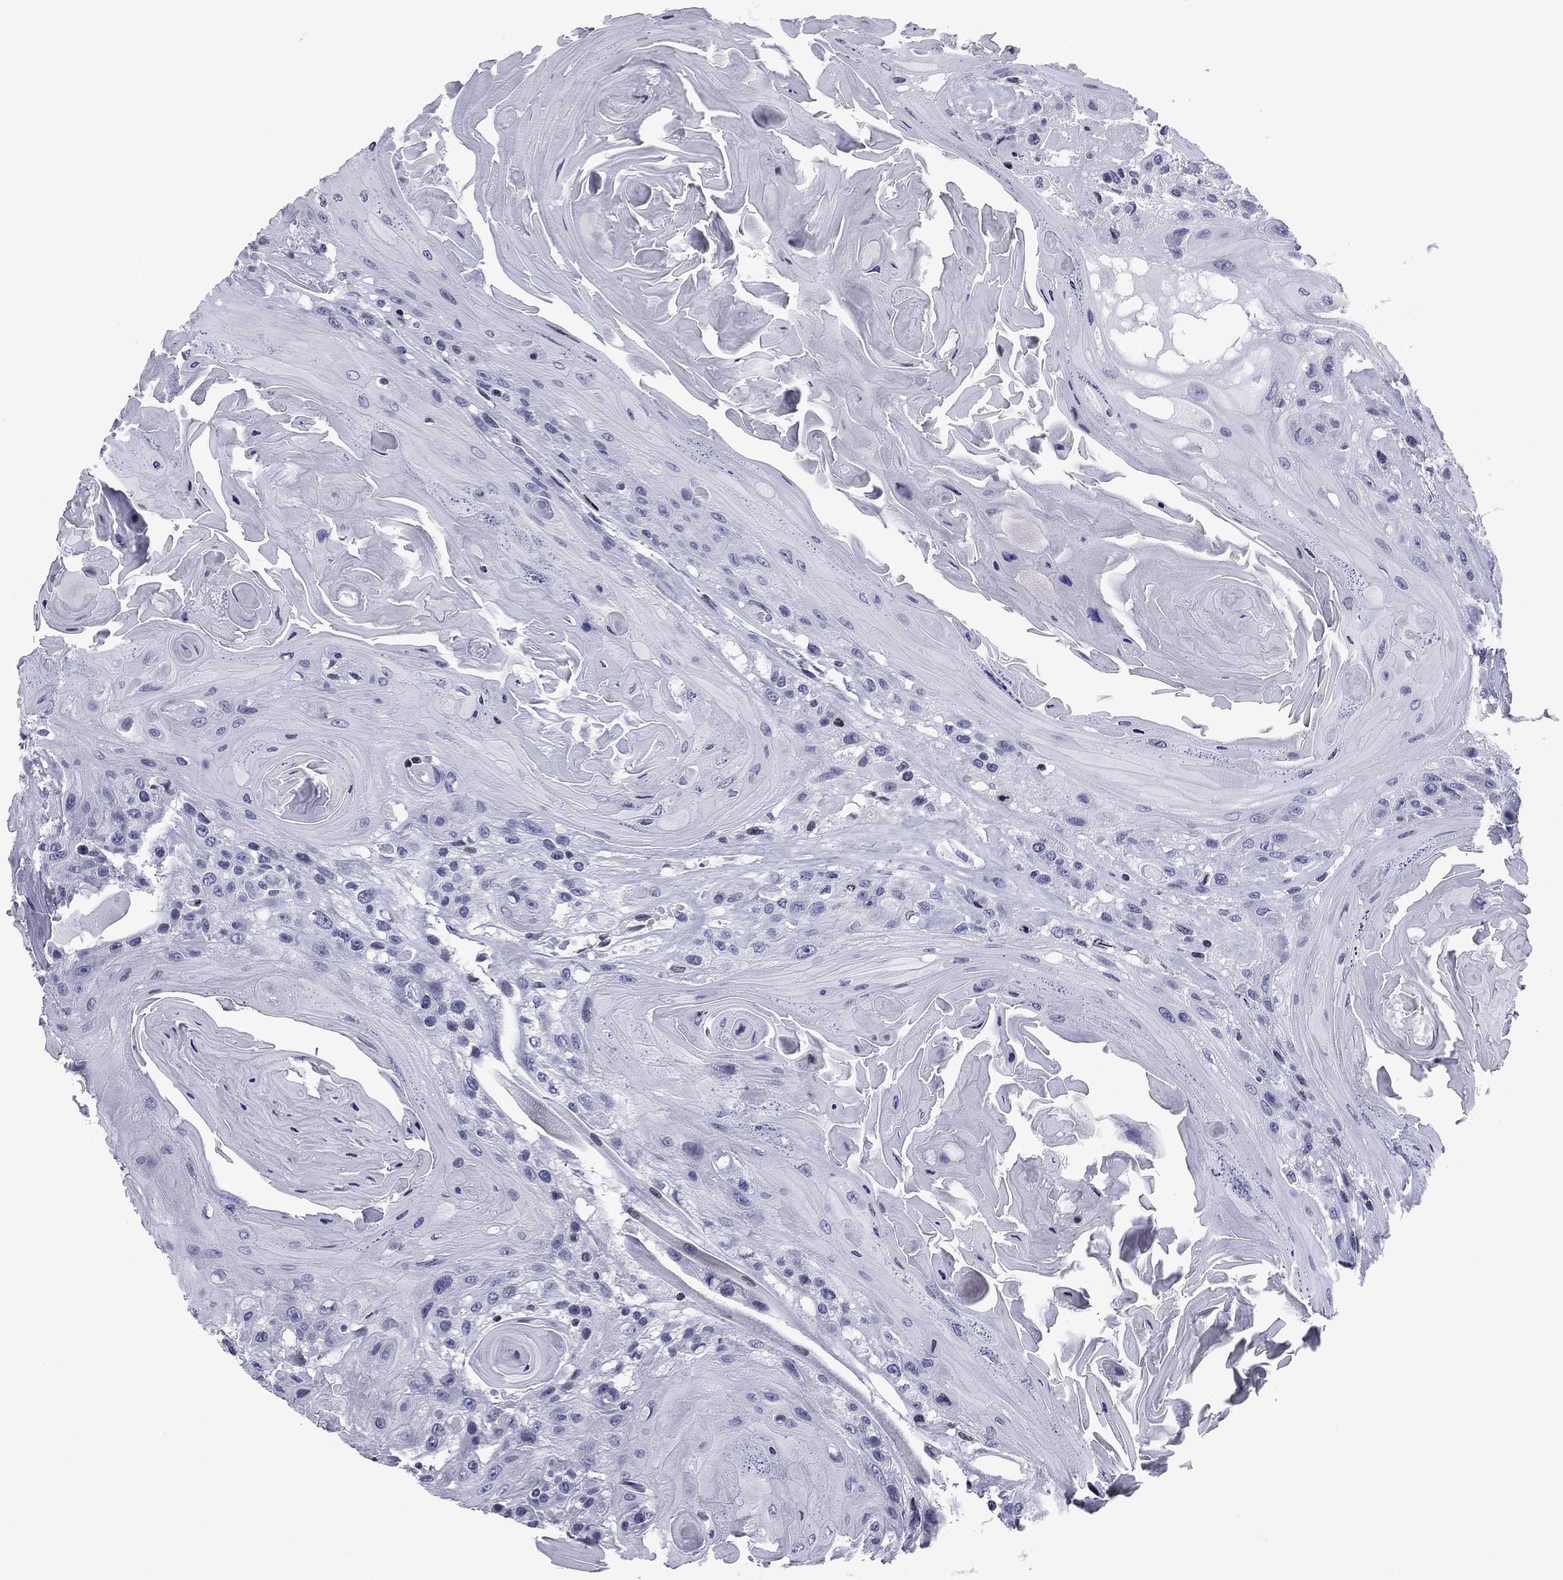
{"staining": {"intensity": "negative", "quantity": "none", "location": "none"}, "tissue": "head and neck cancer", "cell_type": "Tumor cells", "image_type": "cancer", "snomed": [{"axis": "morphology", "description": "Squamous cell carcinoma, NOS"}, {"axis": "topography", "description": "Head-Neck"}], "caption": "A photomicrograph of human head and neck cancer (squamous cell carcinoma) is negative for staining in tumor cells. (Stains: DAB (3,3'-diaminobenzidine) immunohistochemistry (IHC) with hematoxylin counter stain, Microscopy: brightfield microscopy at high magnification).", "gene": "CCDC144A", "patient": {"sex": "female", "age": 59}}